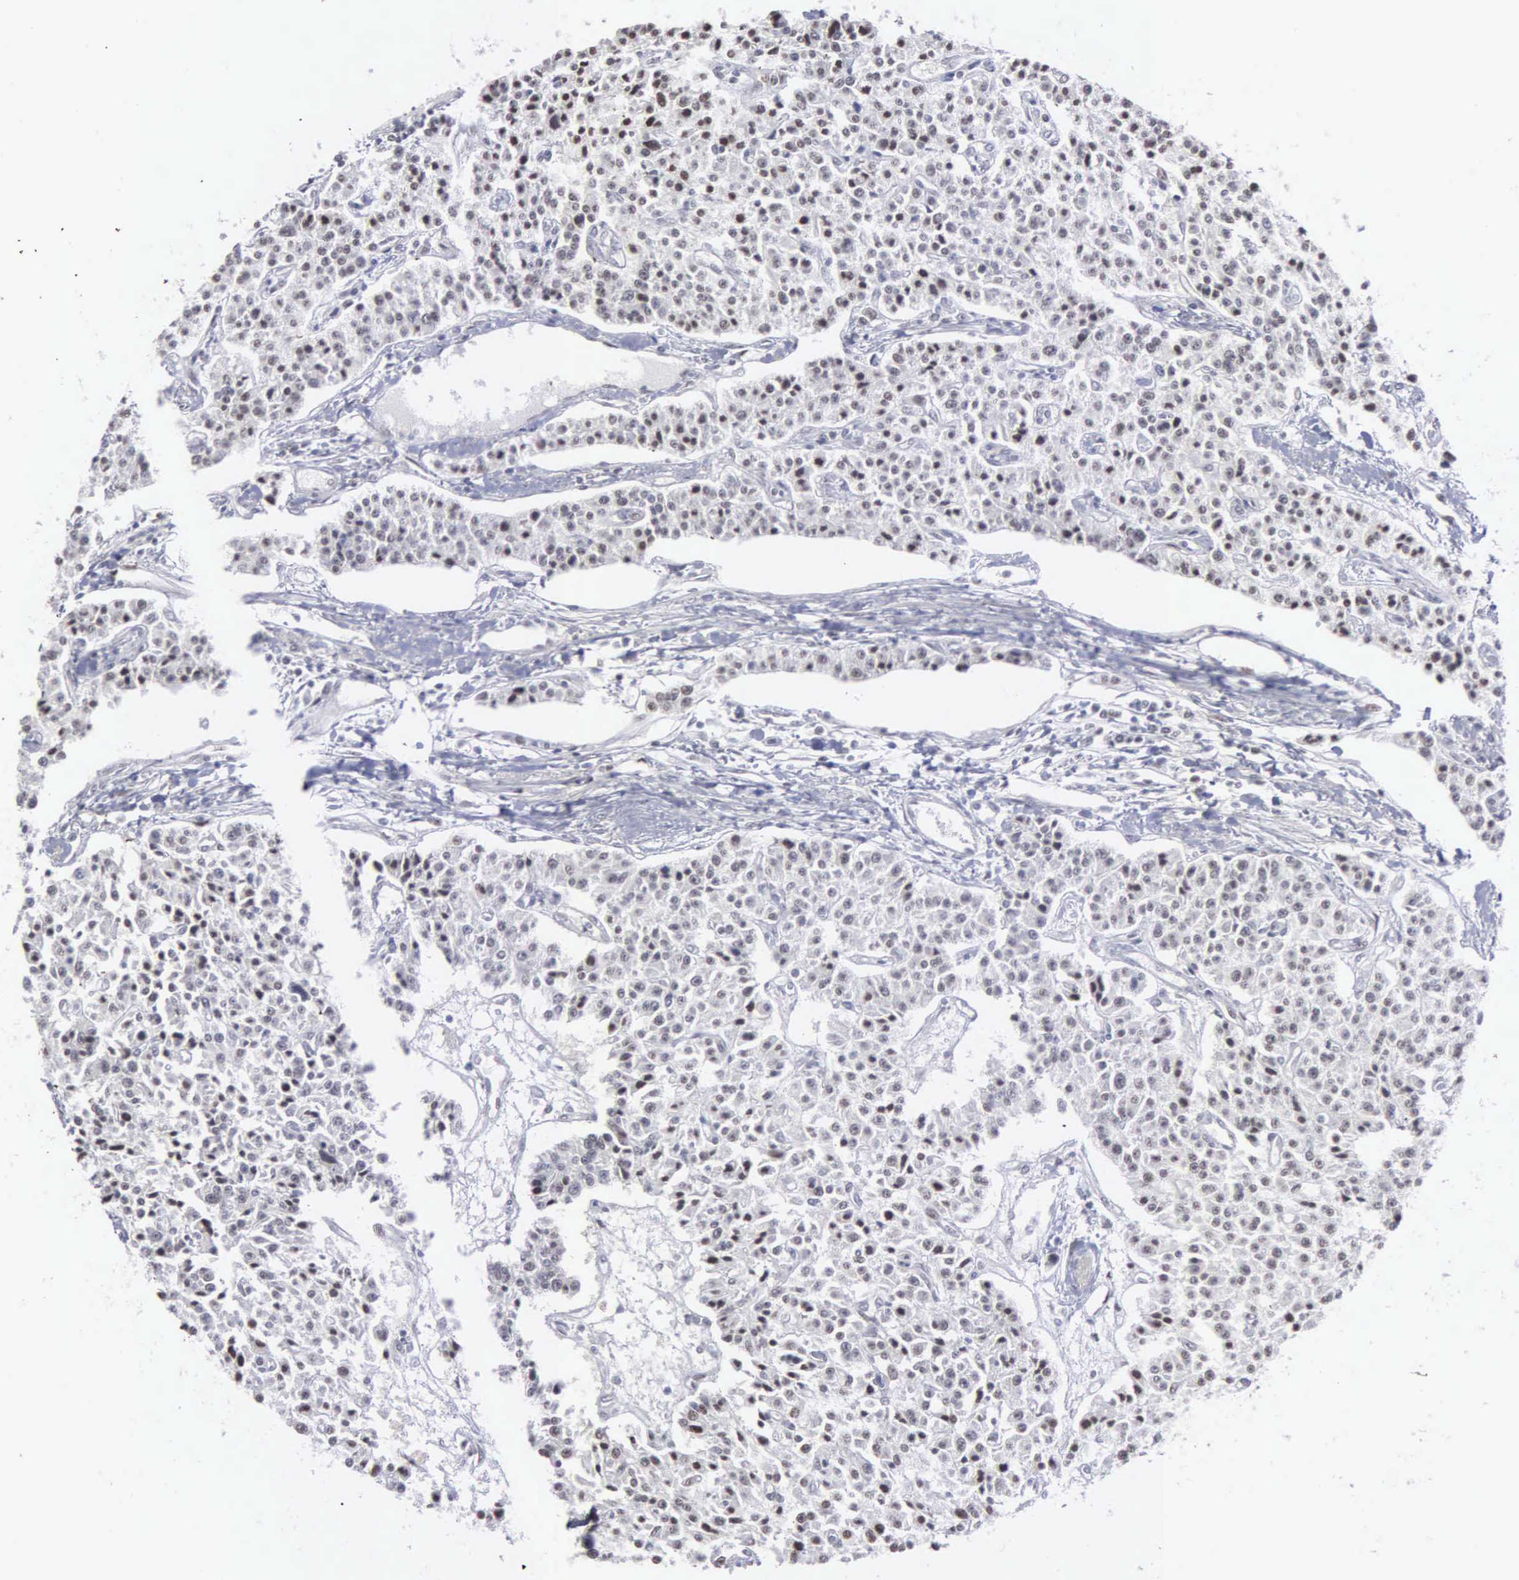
{"staining": {"intensity": "weak", "quantity": "25%-75%", "location": "nuclear"}, "tissue": "carcinoid", "cell_type": "Tumor cells", "image_type": "cancer", "snomed": [{"axis": "morphology", "description": "Carcinoid, malignant, NOS"}, {"axis": "topography", "description": "Stomach"}], "caption": "This is a photomicrograph of IHC staining of carcinoid, which shows weak positivity in the nuclear of tumor cells.", "gene": "KIAA0586", "patient": {"sex": "female", "age": 76}}